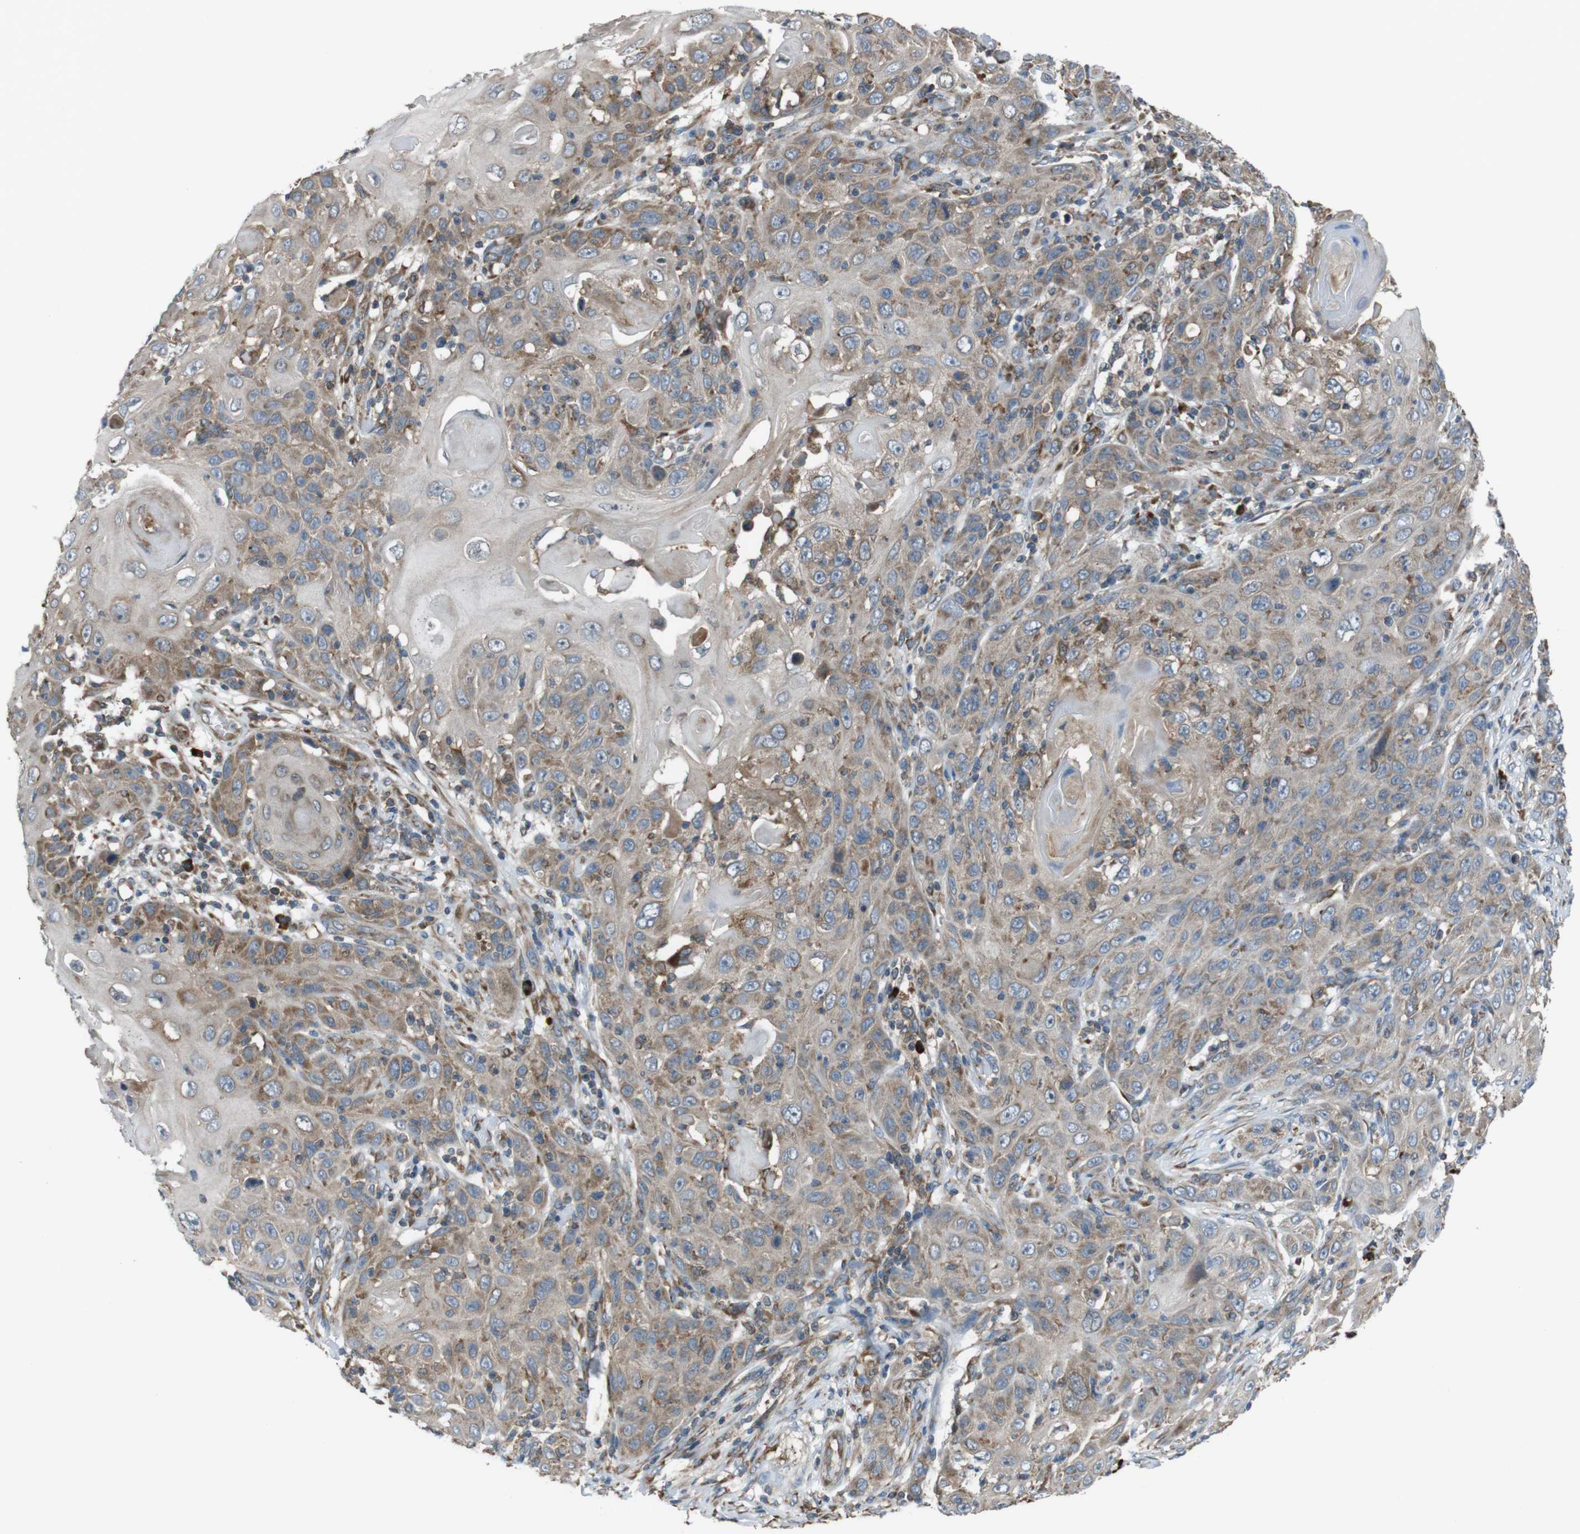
{"staining": {"intensity": "moderate", "quantity": ">75%", "location": "cytoplasmic/membranous"}, "tissue": "skin cancer", "cell_type": "Tumor cells", "image_type": "cancer", "snomed": [{"axis": "morphology", "description": "Squamous cell carcinoma, NOS"}, {"axis": "topography", "description": "Skin"}], "caption": "Protein staining by IHC displays moderate cytoplasmic/membranous expression in about >75% of tumor cells in skin cancer.", "gene": "SSR3", "patient": {"sex": "female", "age": 88}}